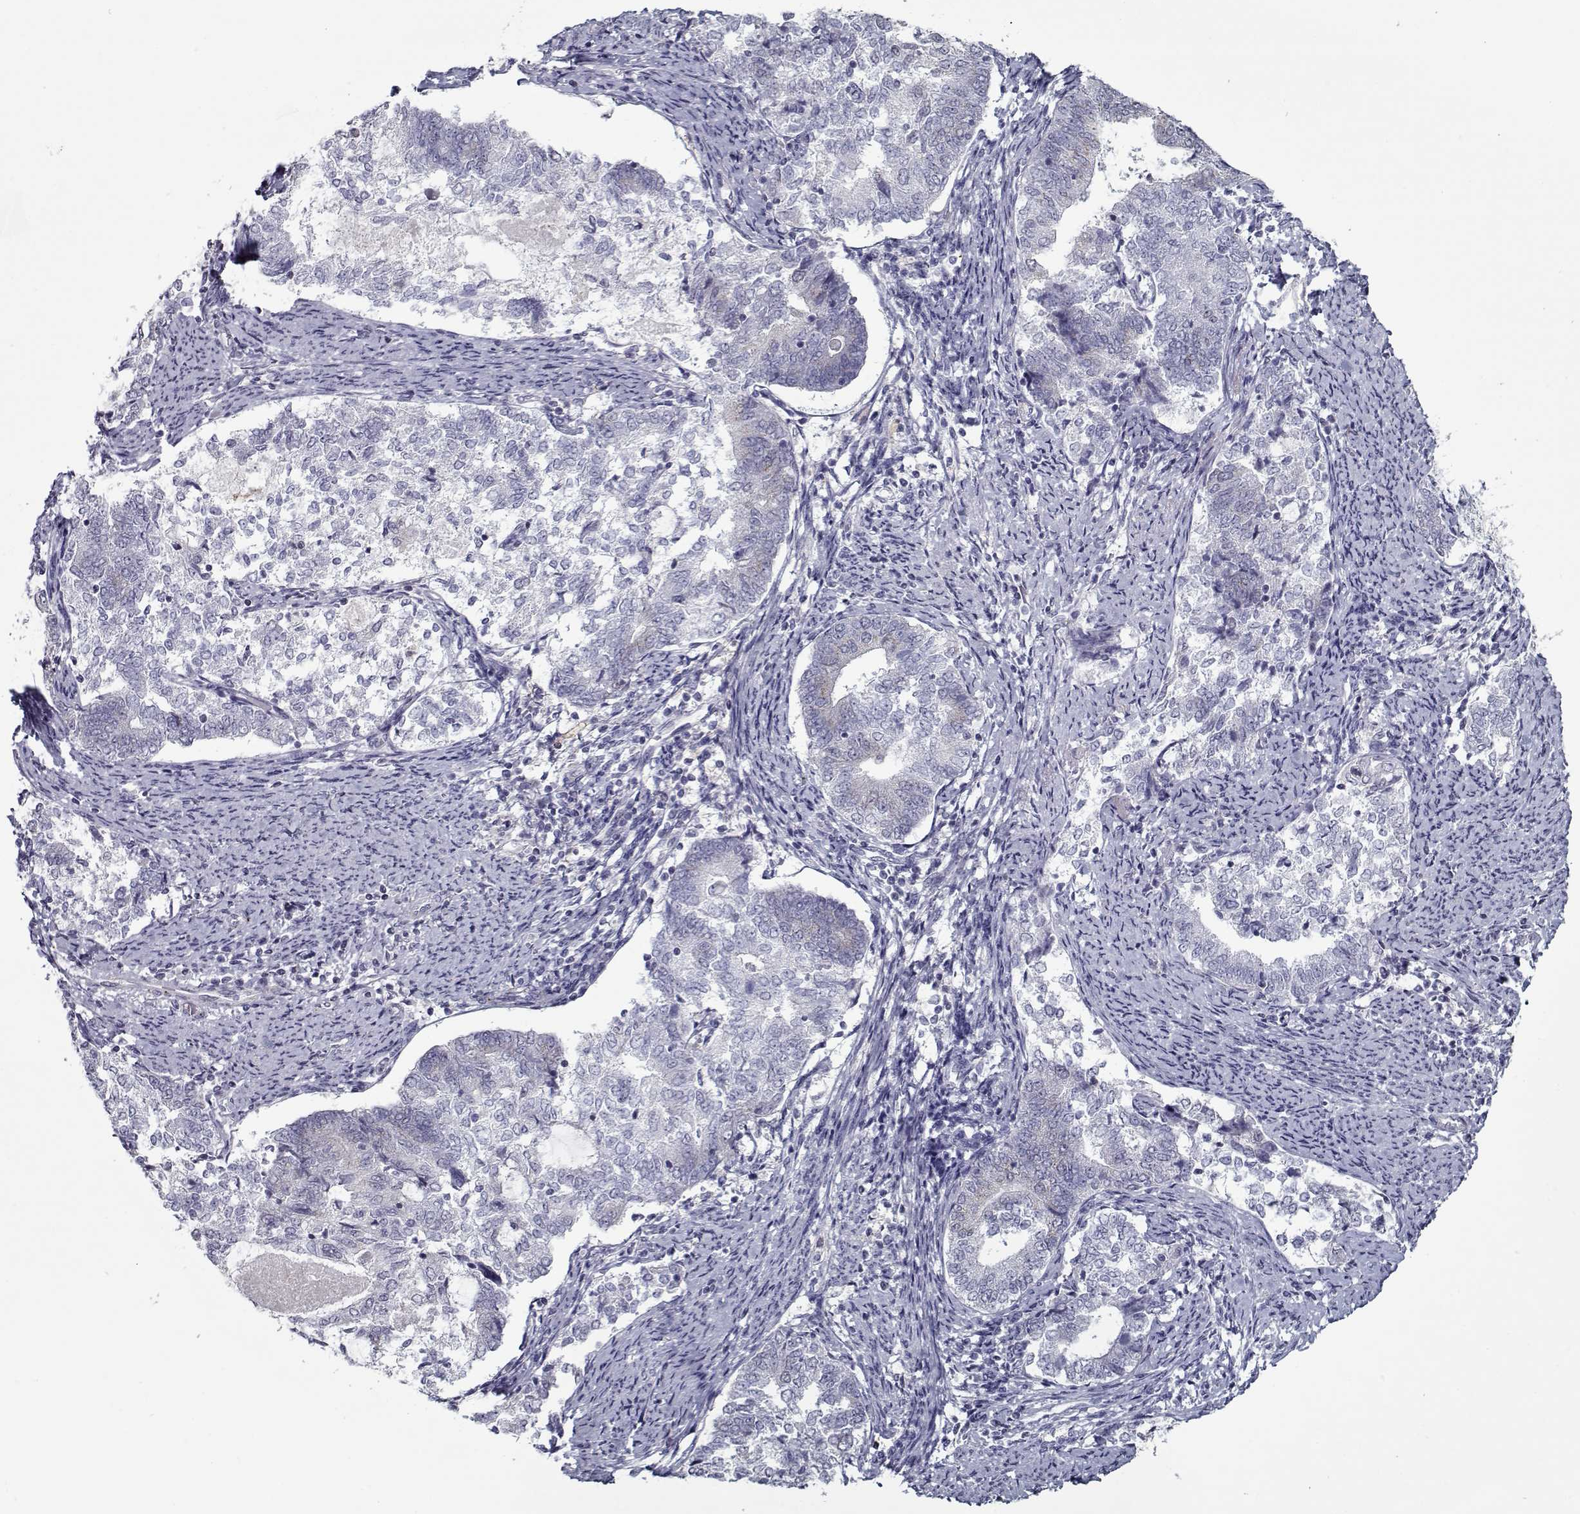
{"staining": {"intensity": "negative", "quantity": "none", "location": "none"}, "tissue": "endometrial cancer", "cell_type": "Tumor cells", "image_type": "cancer", "snomed": [{"axis": "morphology", "description": "Adenocarcinoma, NOS"}, {"axis": "topography", "description": "Endometrium"}], "caption": "There is no significant expression in tumor cells of endometrial cancer (adenocarcinoma). Brightfield microscopy of IHC stained with DAB (3,3'-diaminobenzidine) (brown) and hematoxylin (blue), captured at high magnification.", "gene": "SEC16B", "patient": {"sex": "female", "age": 65}}